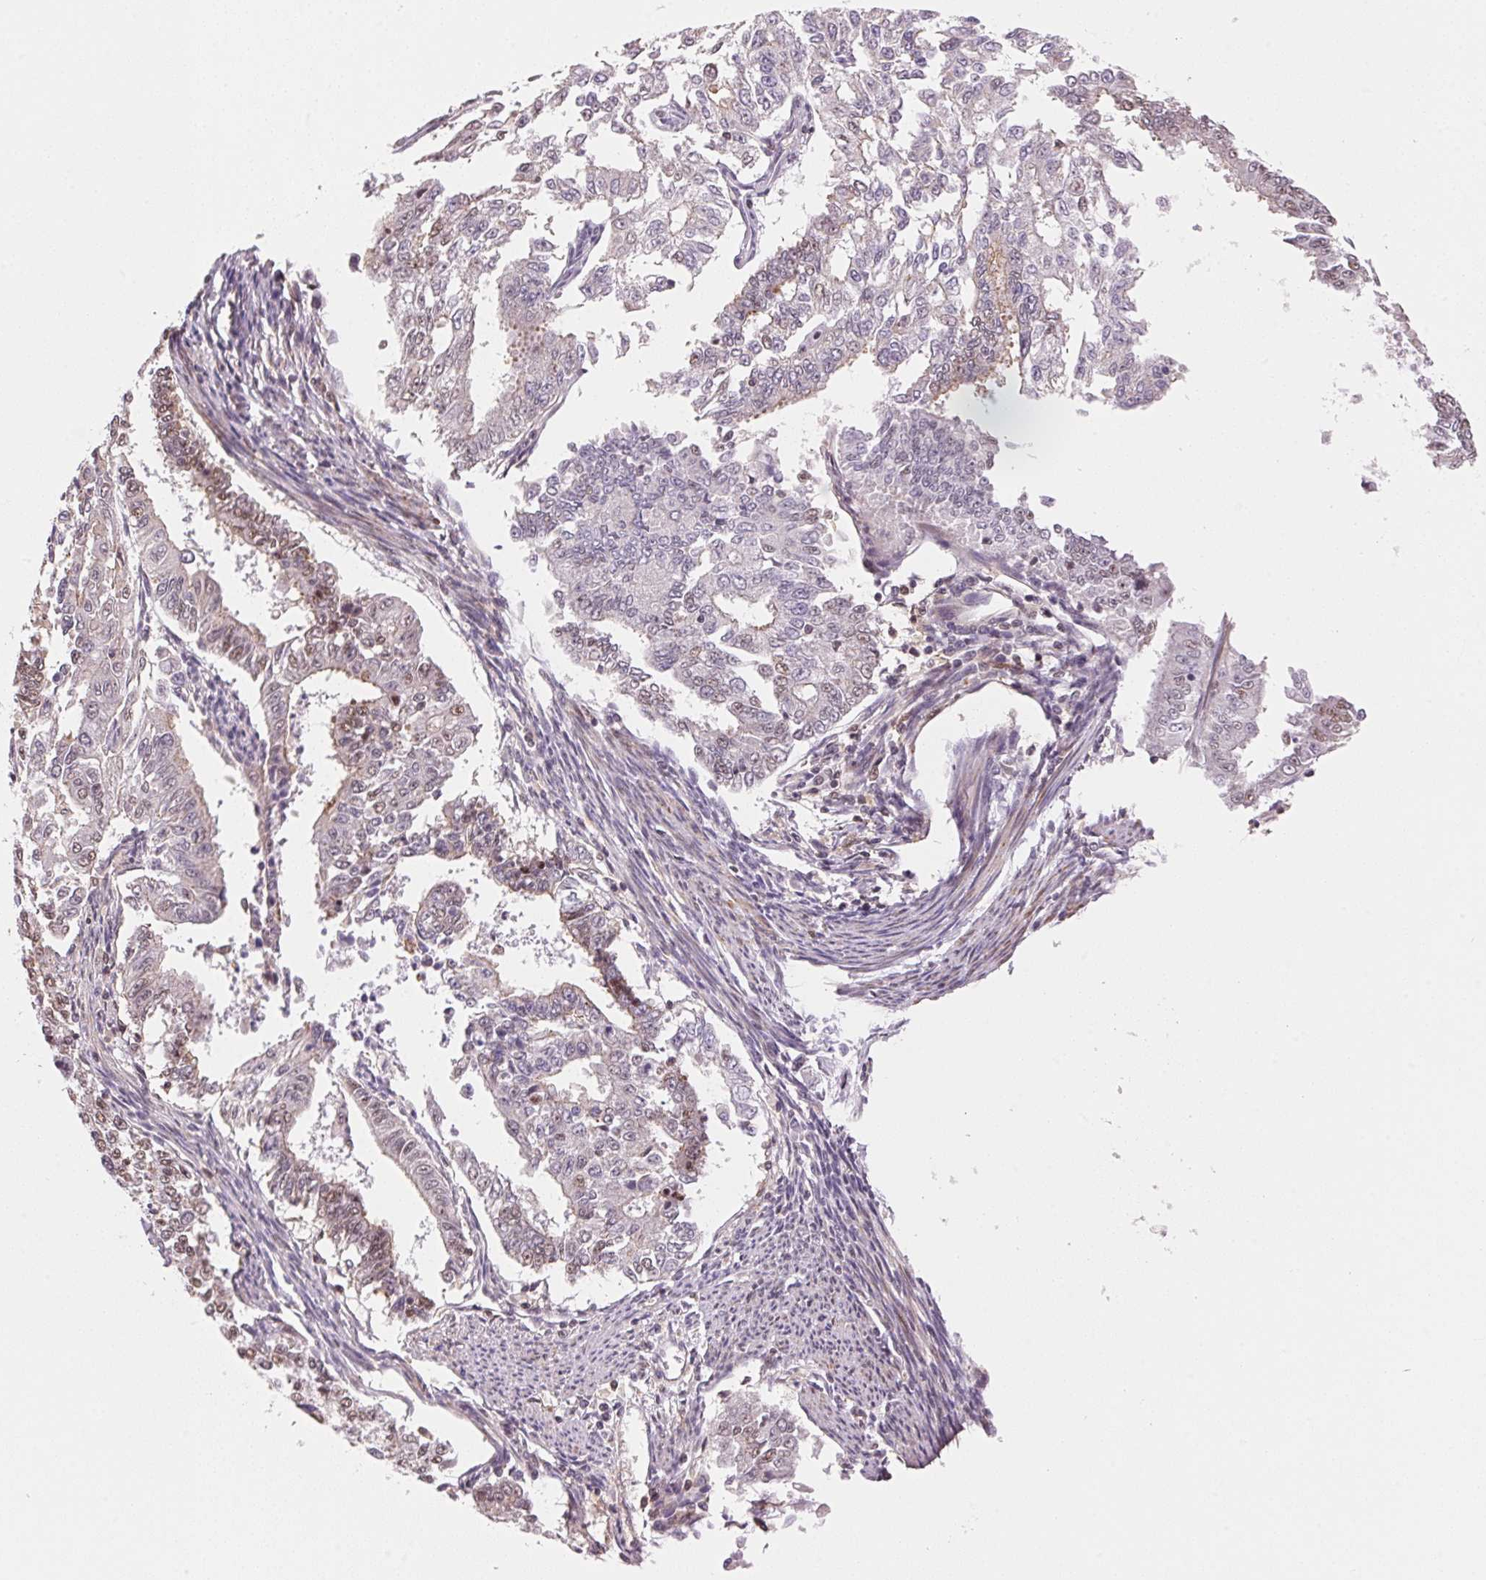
{"staining": {"intensity": "weak", "quantity": "<25%", "location": "cytoplasmic/membranous,nuclear"}, "tissue": "endometrial cancer", "cell_type": "Tumor cells", "image_type": "cancer", "snomed": [{"axis": "morphology", "description": "Adenocarcinoma, NOS"}, {"axis": "topography", "description": "Uterus"}], "caption": "Photomicrograph shows no significant protein expression in tumor cells of endometrial cancer (adenocarcinoma). Brightfield microscopy of immunohistochemistry stained with DAB (3,3'-diaminobenzidine) (brown) and hematoxylin (blue), captured at high magnification.", "gene": "HNRNPDL", "patient": {"sex": "female", "age": 59}}